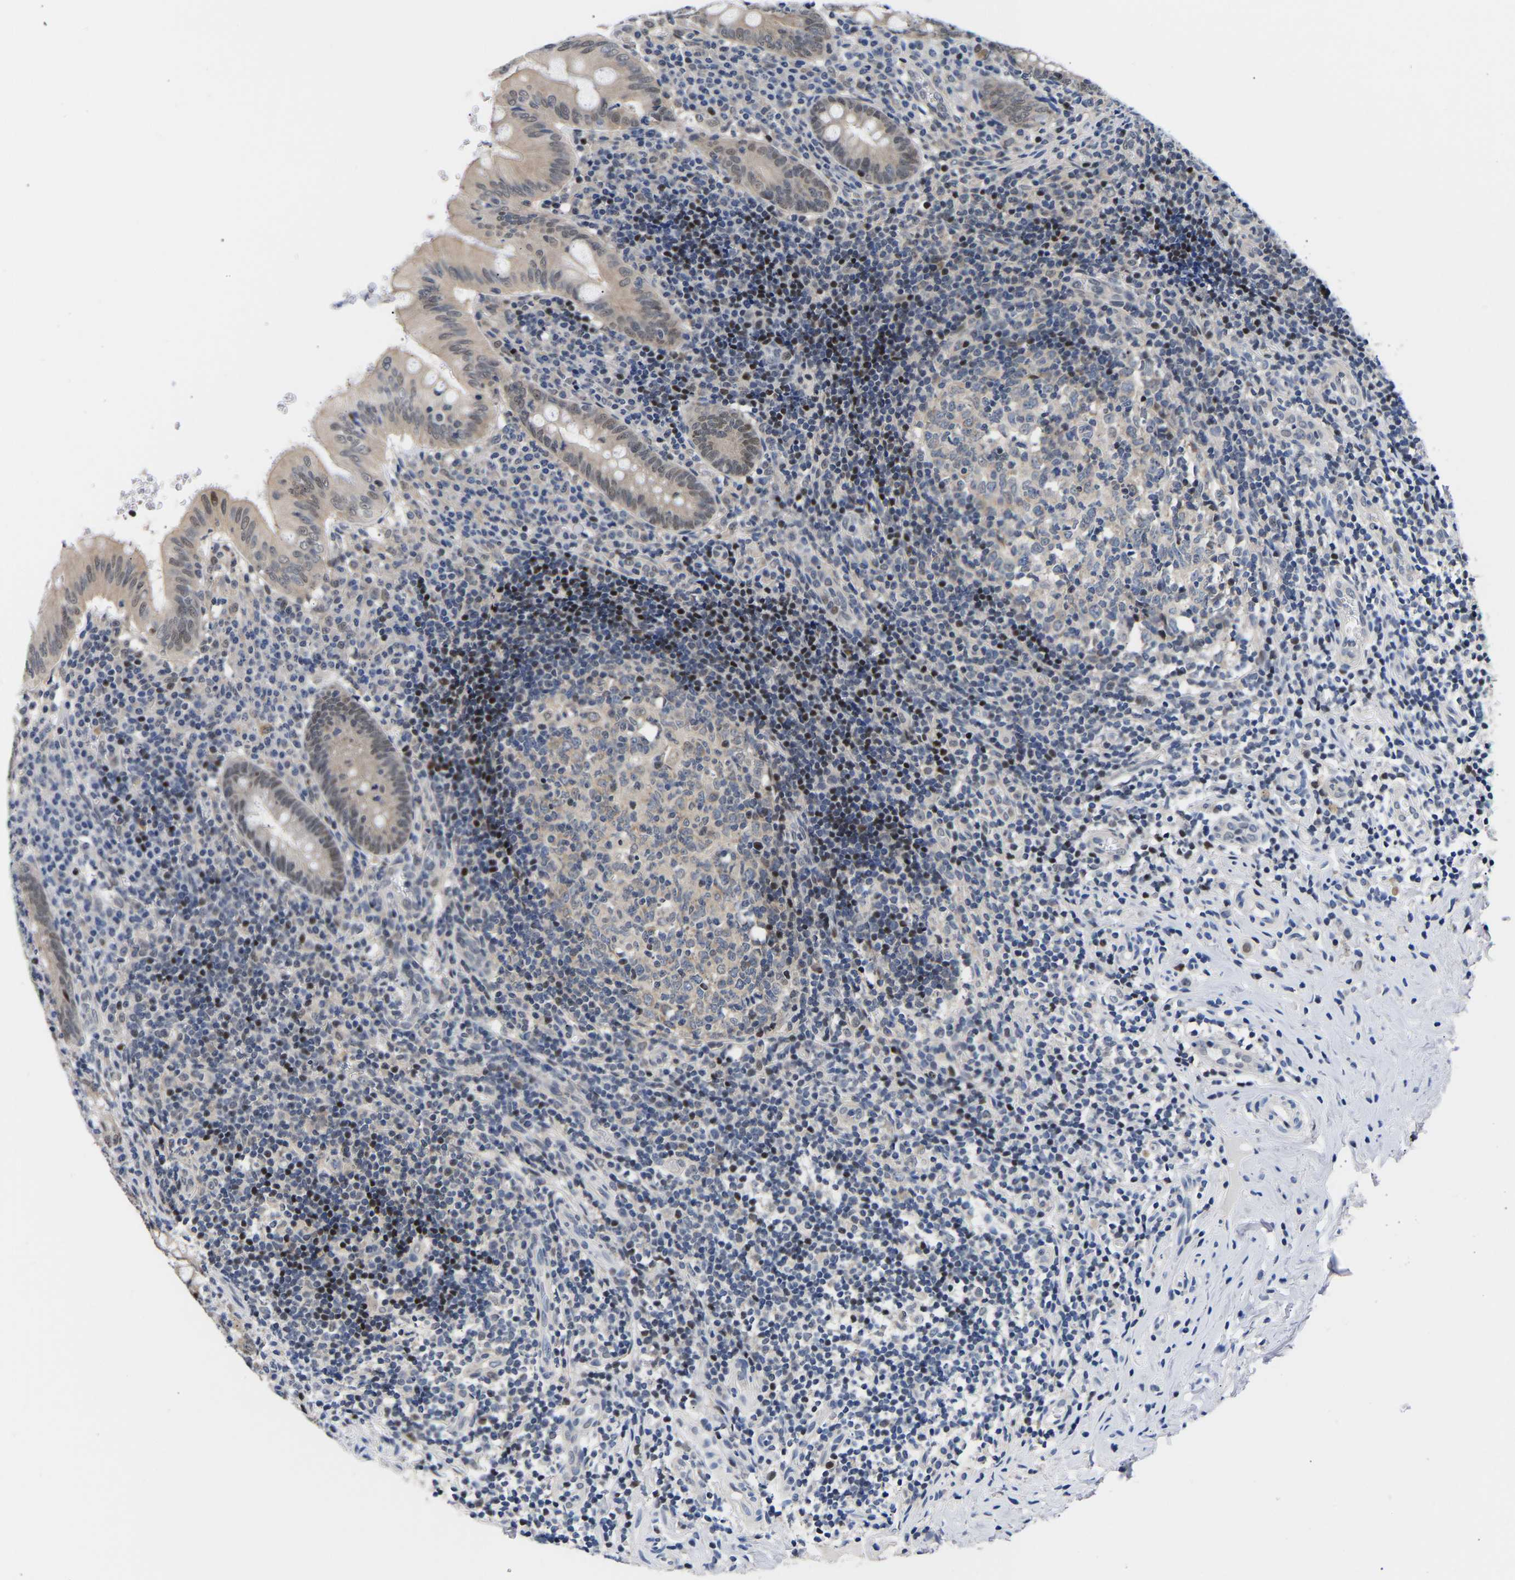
{"staining": {"intensity": "moderate", "quantity": "<25%", "location": "nuclear"}, "tissue": "appendix", "cell_type": "Glandular cells", "image_type": "normal", "snomed": [{"axis": "morphology", "description": "Normal tissue, NOS"}, {"axis": "topography", "description": "Appendix"}], "caption": "This photomicrograph displays normal appendix stained with IHC to label a protein in brown. The nuclear of glandular cells show moderate positivity for the protein. Nuclei are counter-stained blue.", "gene": "PTRHD1", "patient": {"sex": "male", "age": 8}}